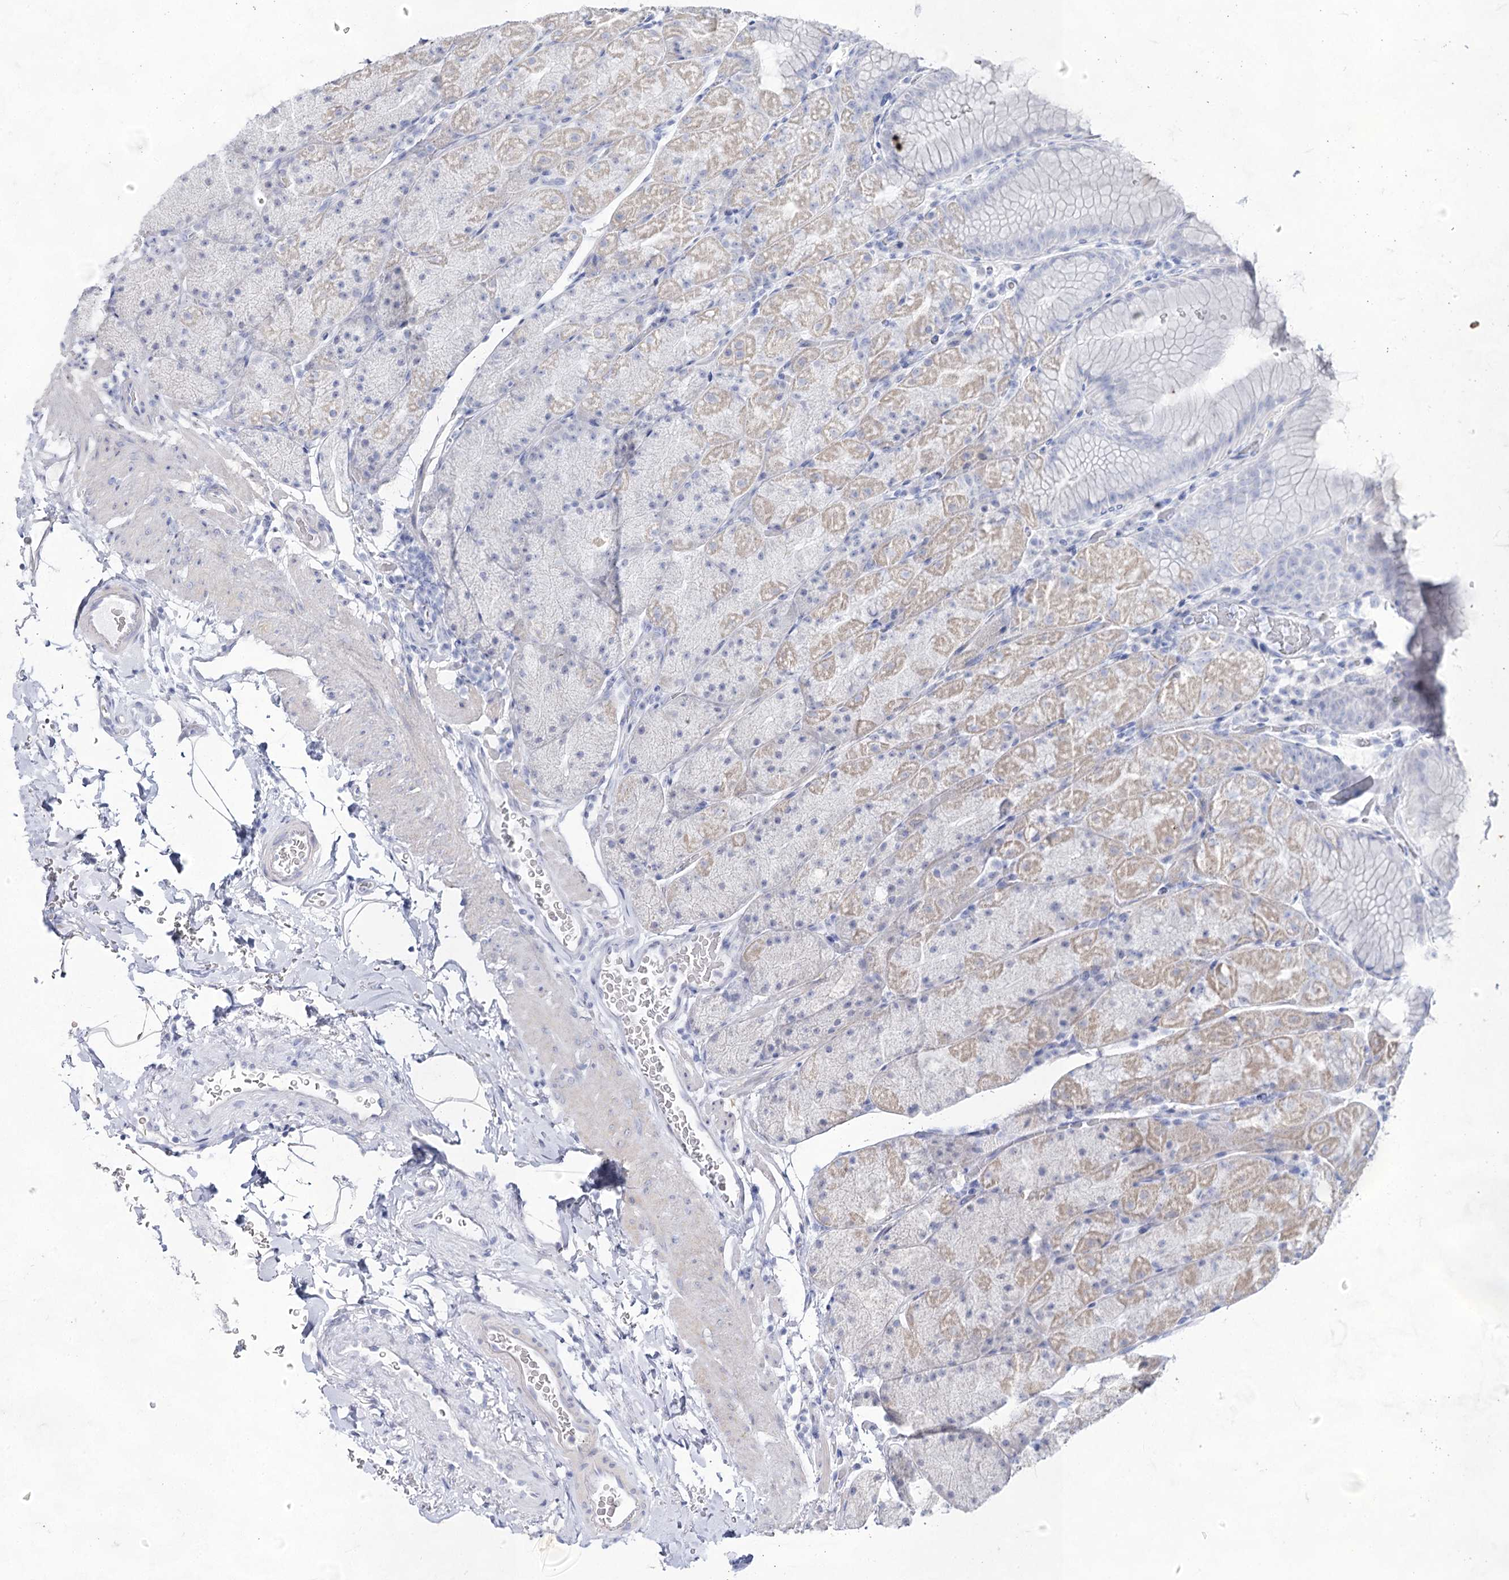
{"staining": {"intensity": "weak", "quantity": "<25%", "location": "cytoplasmic/membranous"}, "tissue": "stomach", "cell_type": "Glandular cells", "image_type": "normal", "snomed": [{"axis": "morphology", "description": "Normal tissue, NOS"}, {"axis": "topography", "description": "Stomach, upper"}, {"axis": "topography", "description": "Stomach, lower"}], "caption": "A photomicrograph of stomach stained for a protein demonstrates no brown staining in glandular cells. (DAB (3,3'-diaminobenzidine) immunohistochemistry (IHC) visualized using brightfield microscopy, high magnification).", "gene": "ACRV1", "patient": {"sex": "male", "age": 67}}